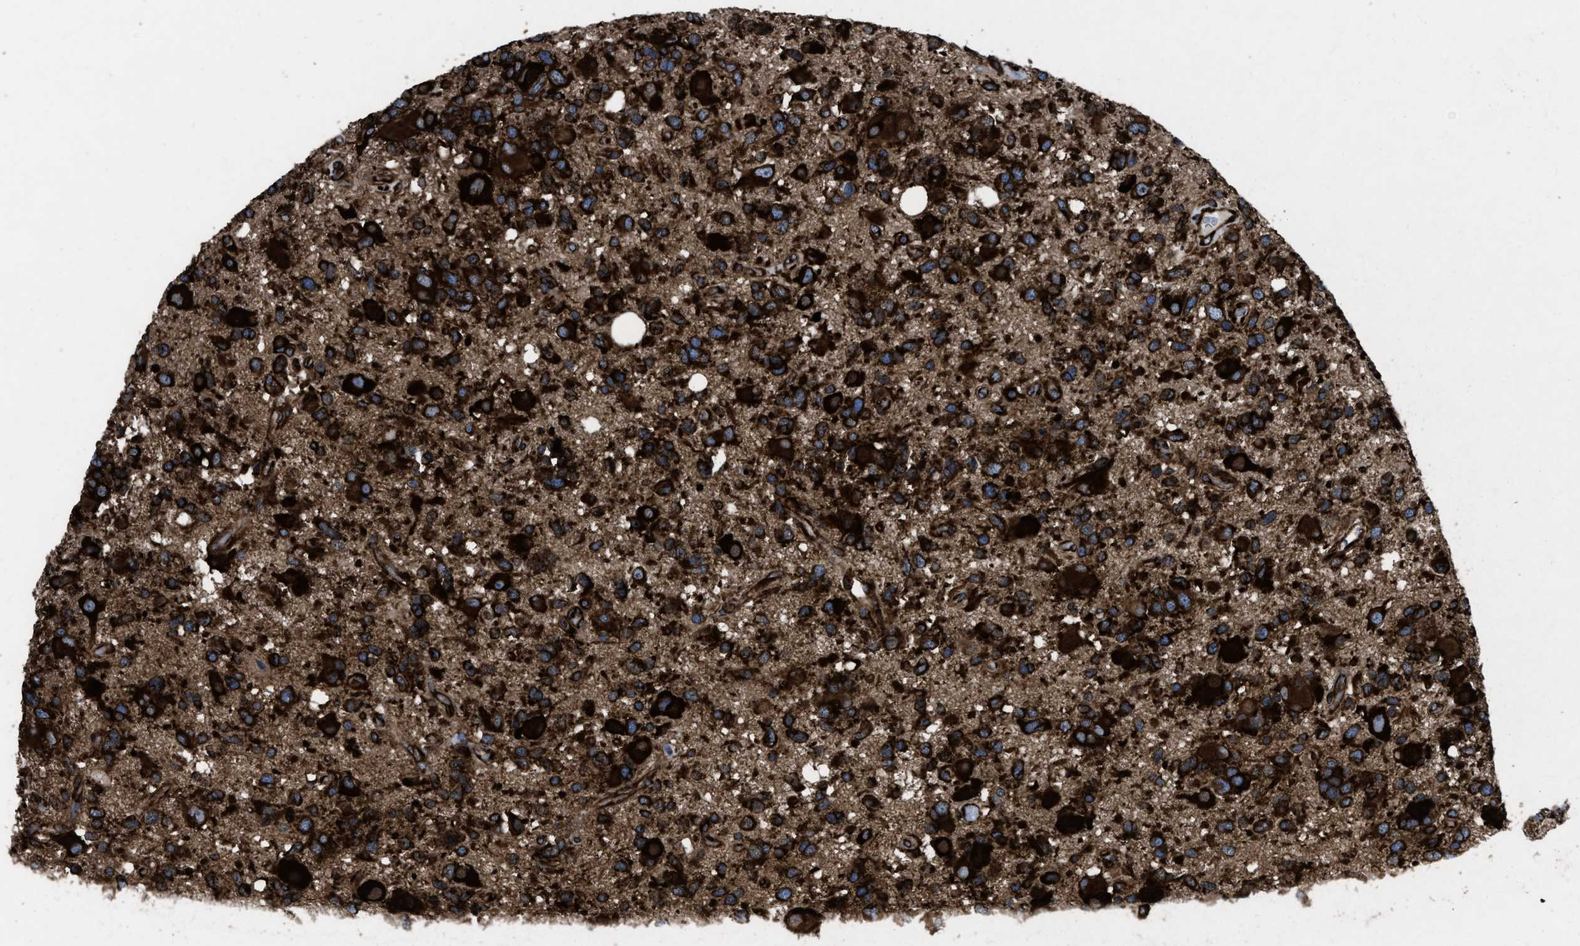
{"staining": {"intensity": "strong", "quantity": ">75%", "location": "cytoplasmic/membranous"}, "tissue": "glioma", "cell_type": "Tumor cells", "image_type": "cancer", "snomed": [{"axis": "morphology", "description": "Glioma, malignant, High grade"}, {"axis": "topography", "description": "Brain"}], "caption": "About >75% of tumor cells in human malignant glioma (high-grade) exhibit strong cytoplasmic/membranous protein staining as visualized by brown immunohistochemical staining.", "gene": "CAPRIN1", "patient": {"sex": "male", "age": 33}}